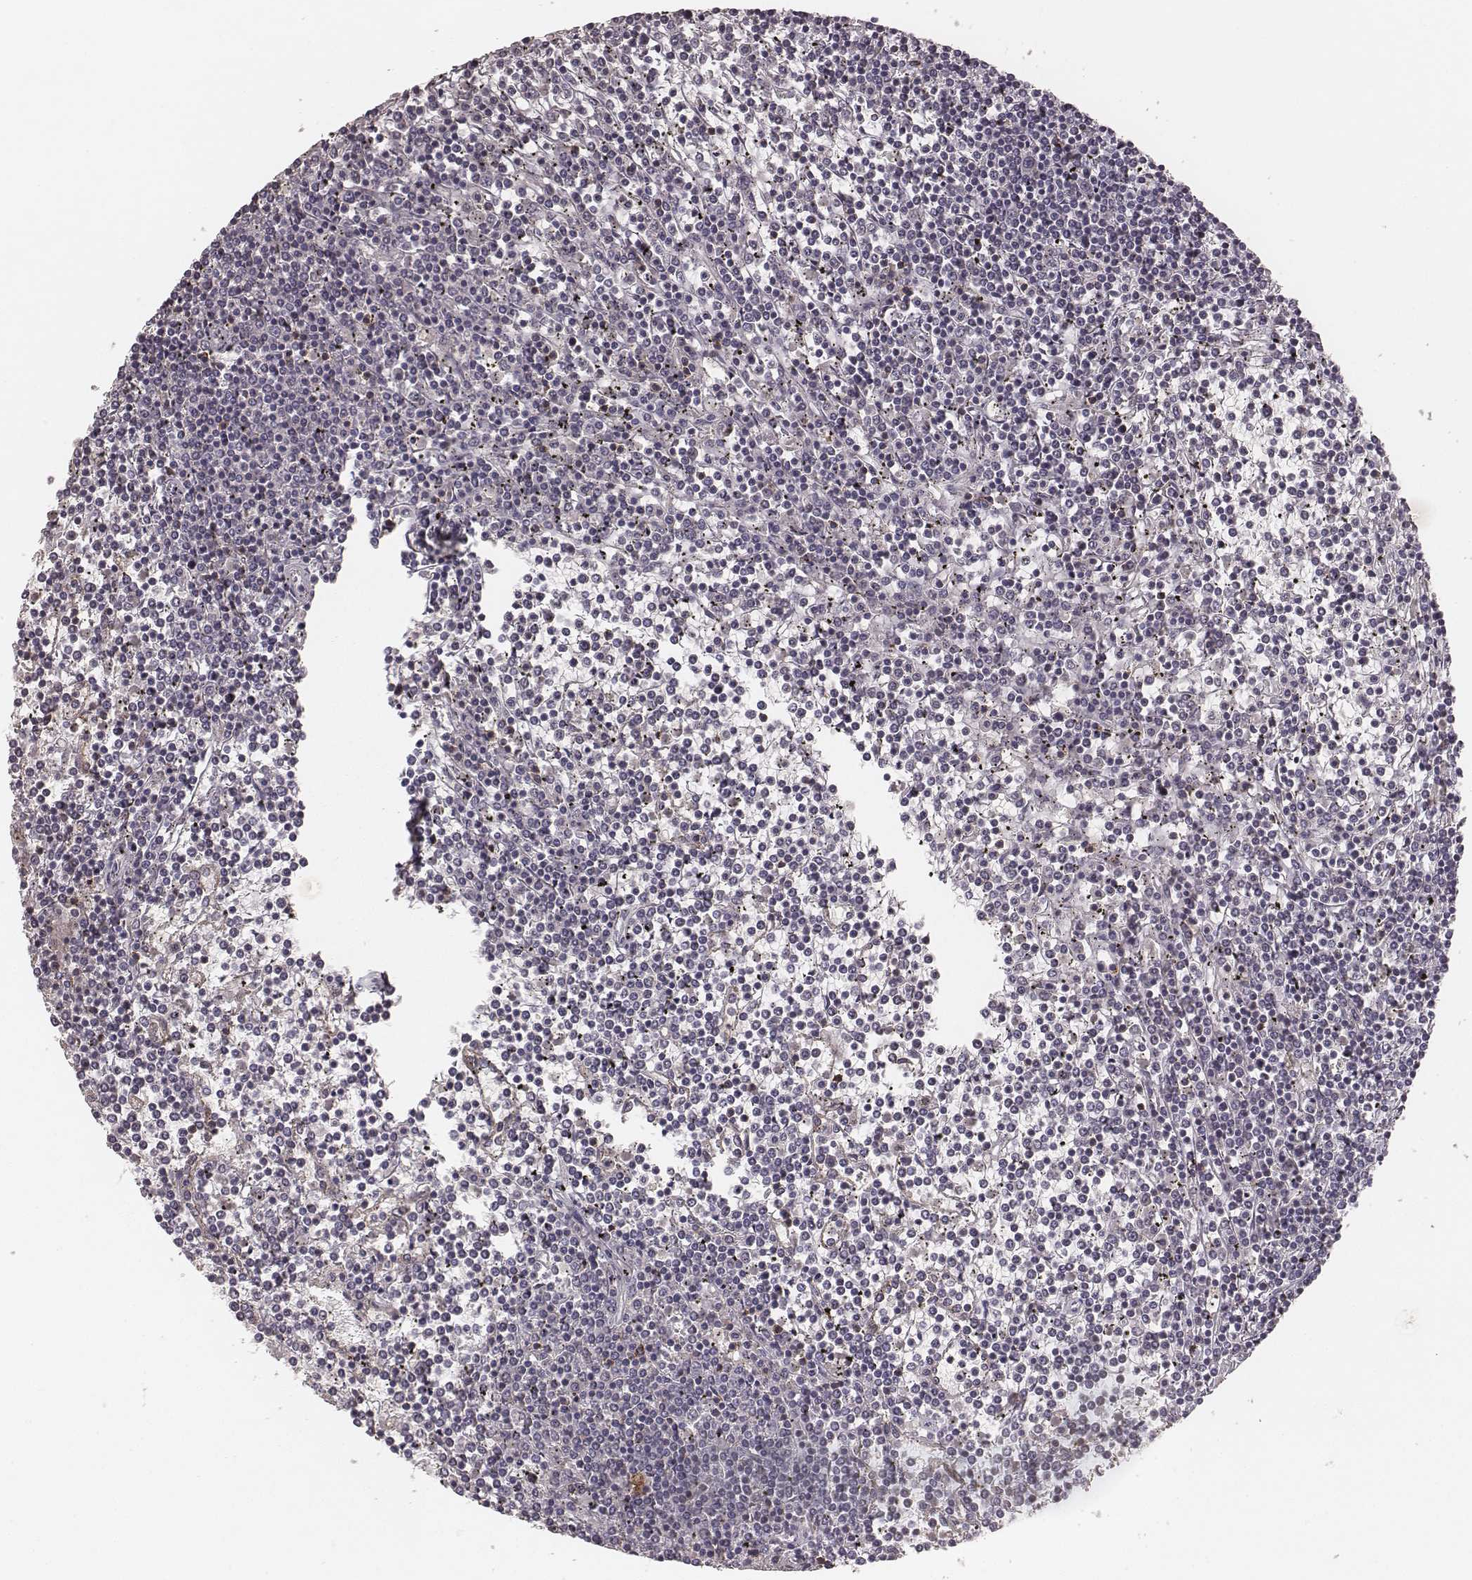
{"staining": {"intensity": "negative", "quantity": "none", "location": "none"}, "tissue": "lymphoma", "cell_type": "Tumor cells", "image_type": "cancer", "snomed": [{"axis": "morphology", "description": "Malignant lymphoma, non-Hodgkin's type, Low grade"}, {"axis": "topography", "description": "Spleen"}], "caption": "The image shows no significant staining in tumor cells of lymphoma.", "gene": "CD8A", "patient": {"sex": "female", "age": 19}}